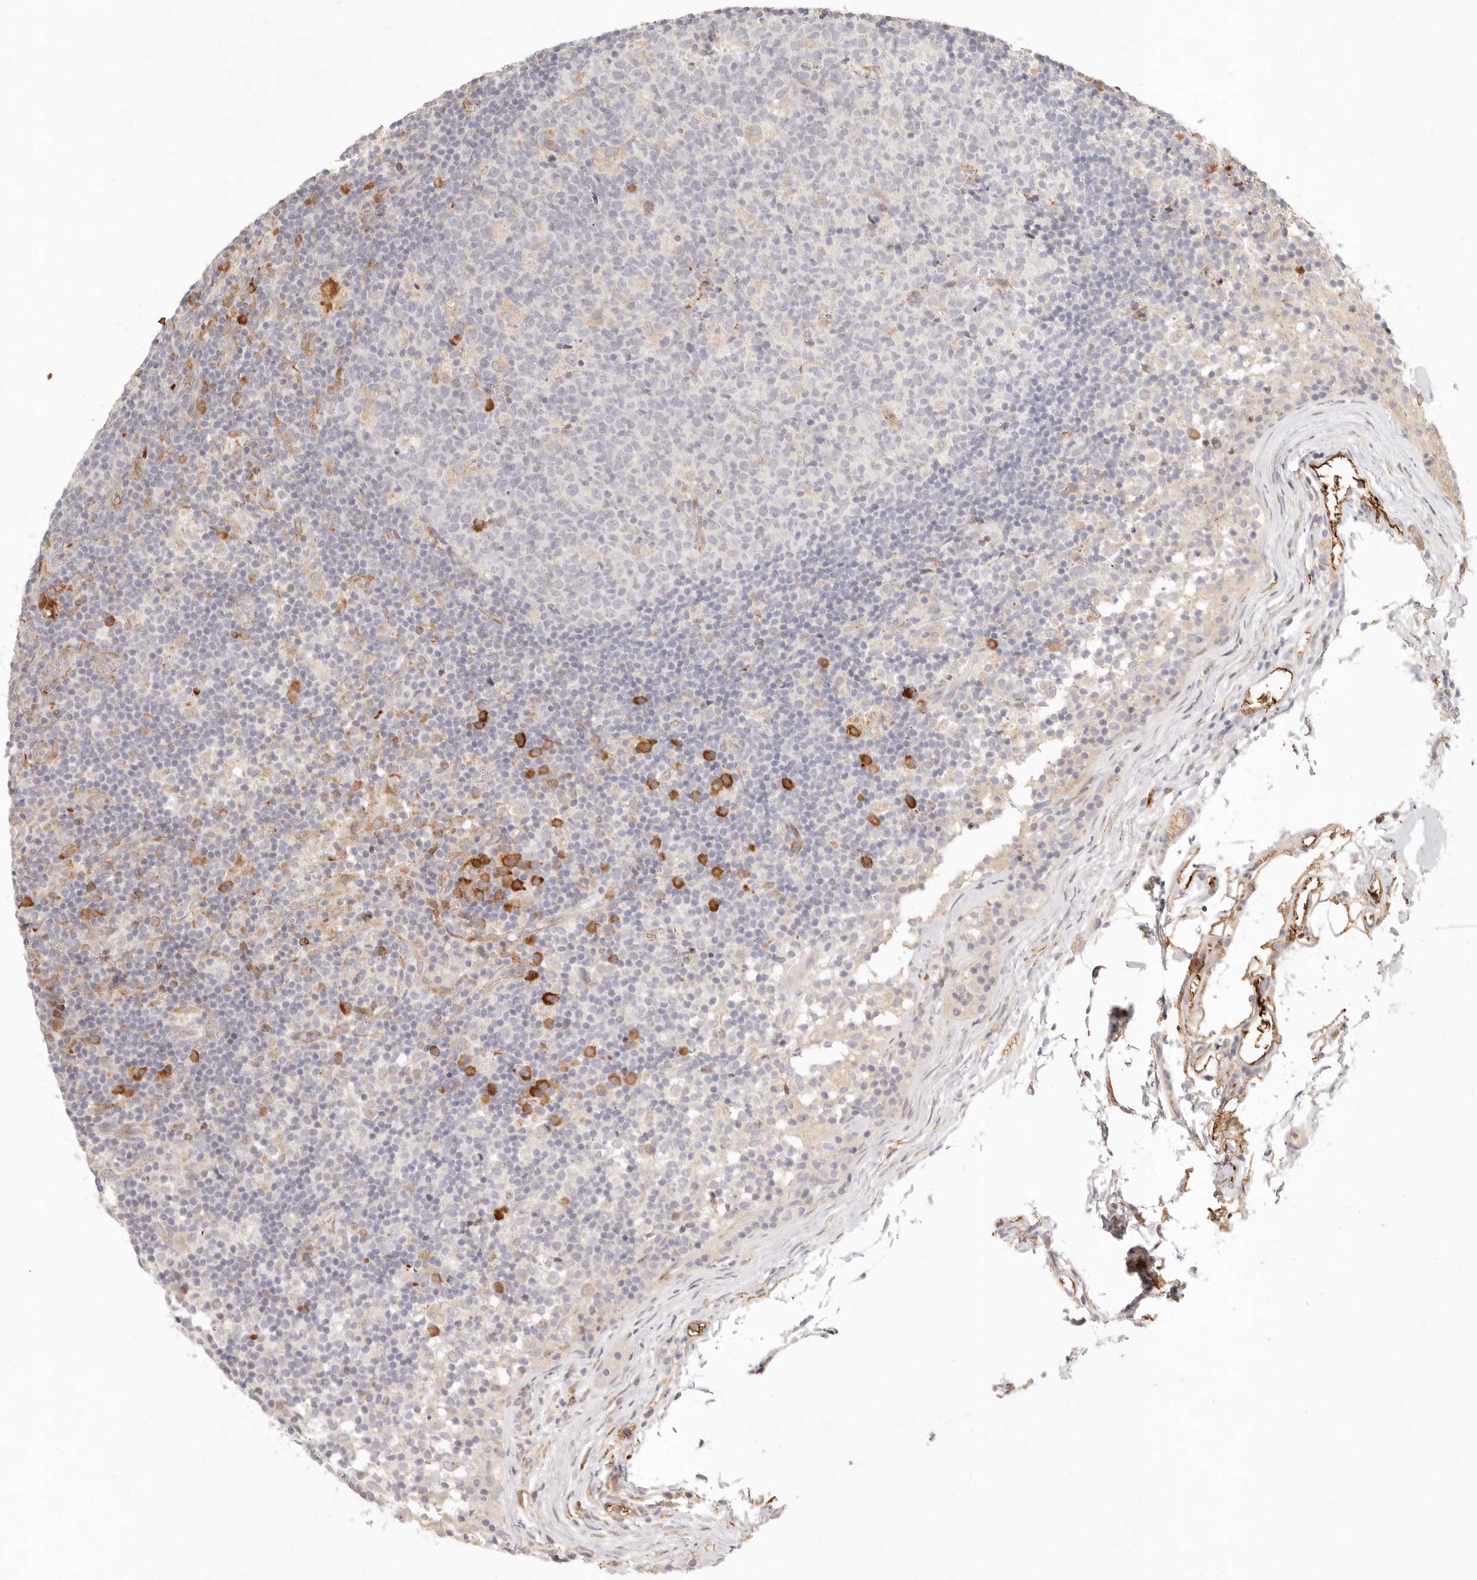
{"staining": {"intensity": "moderate", "quantity": "<25%", "location": "cytoplasmic/membranous"}, "tissue": "lymph node", "cell_type": "Germinal center cells", "image_type": "normal", "snomed": [{"axis": "morphology", "description": "Normal tissue, NOS"}, {"axis": "morphology", "description": "Inflammation, NOS"}, {"axis": "topography", "description": "Lymph node"}], "caption": "This micrograph shows IHC staining of normal human lymph node, with low moderate cytoplasmic/membranous staining in approximately <25% of germinal center cells.", "gene": "C1orf127", "patient": {"sex": "male", "age": 55}}